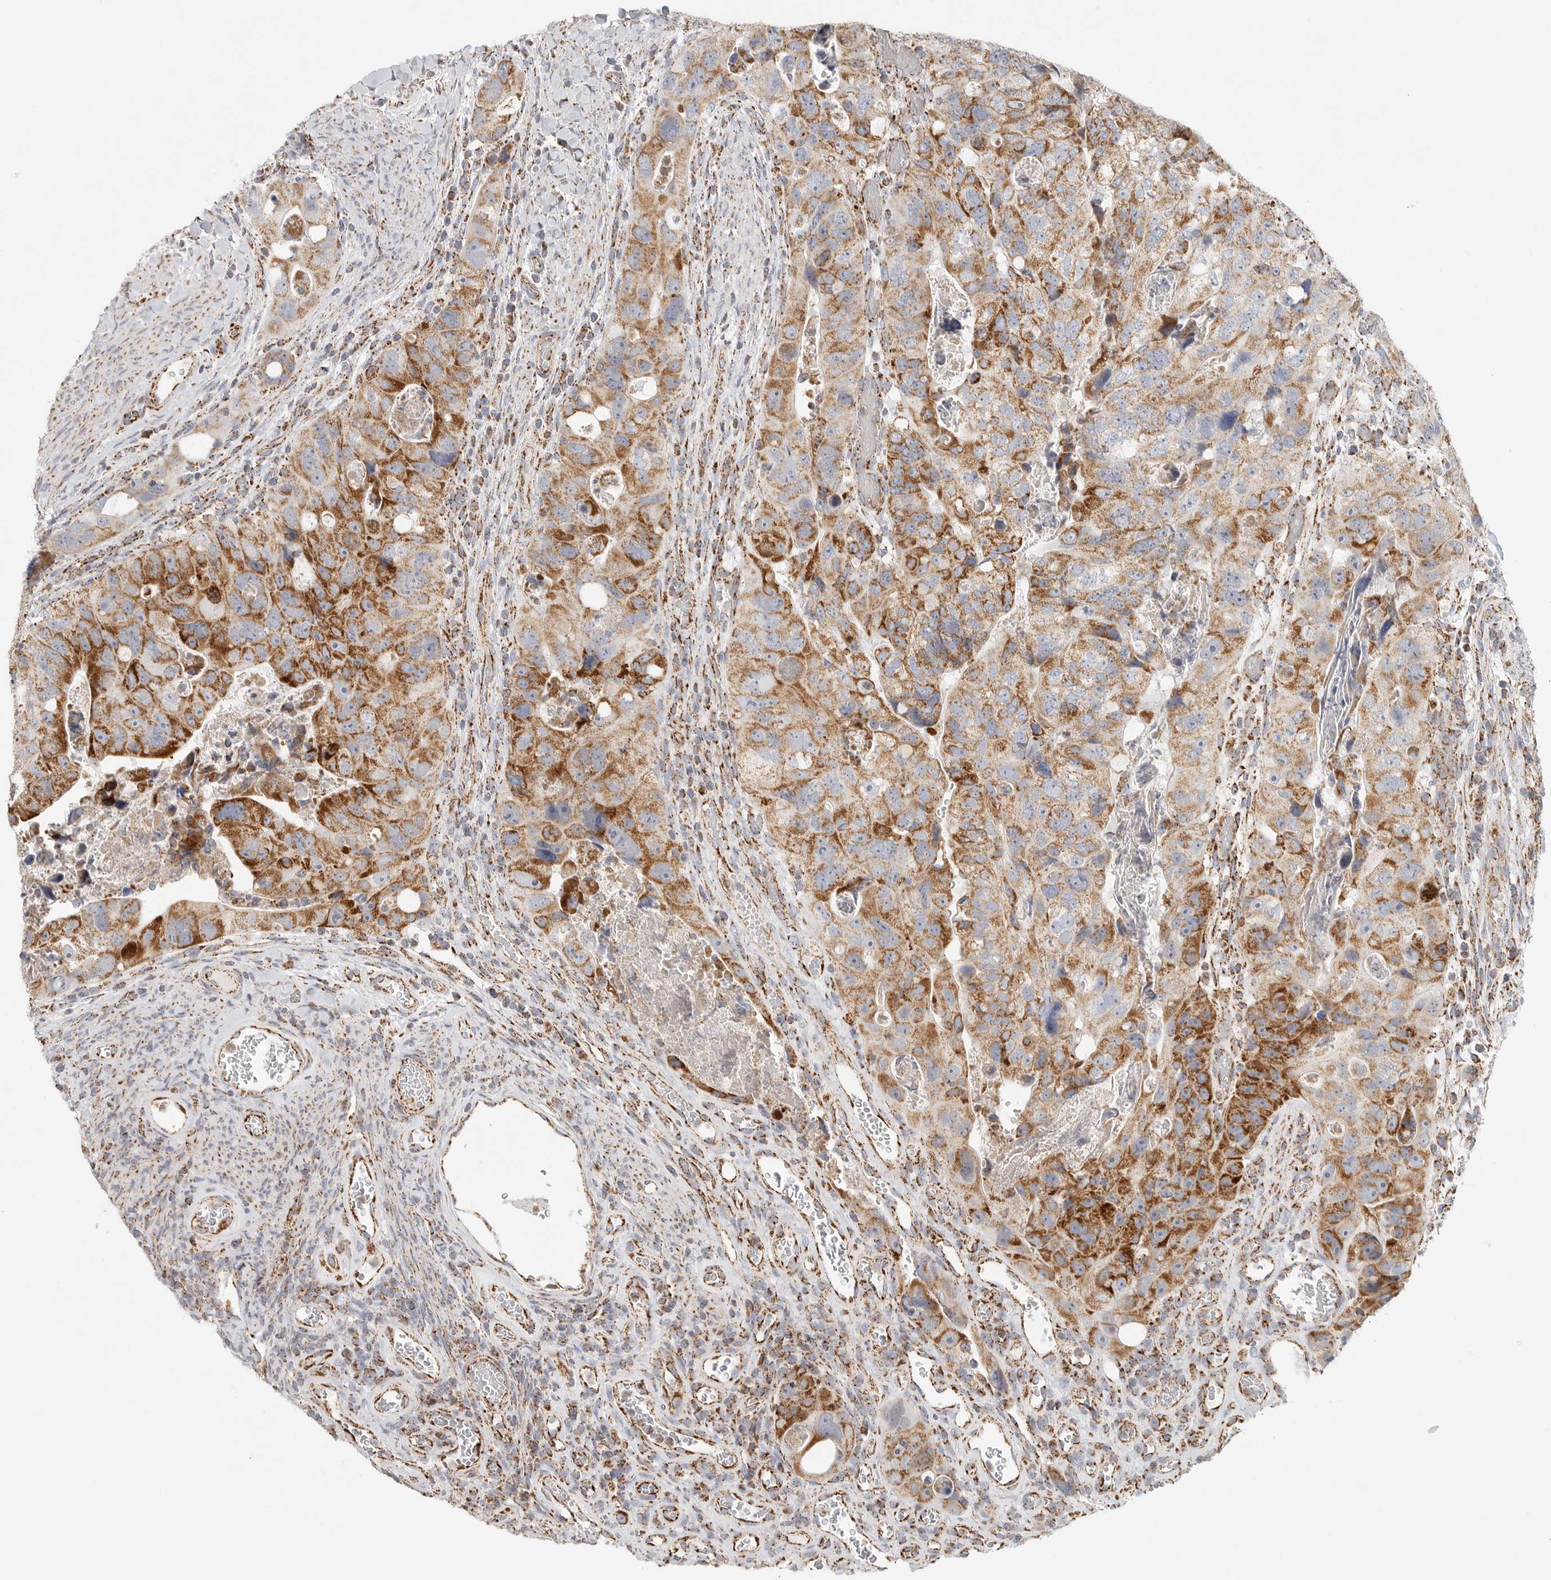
{"staining": {"intensity": "moderate", "quantity": ">75%", "location": "cytoplasmic/membranous"}, "tissue": "colorectal cancer", "cell_type": "Tumor cells", "image_type": "cancer", "snomed": [{"axis": "morphology", "description": "Adenocarcinoma, NOS"}, {"axis": "topography", "description": "Rectum"}], "caption": "DAB immunohistochemical staining of human adenocarcinoma (colorectal) reveals moderate cytoplasmic/membranous protein expression in approximately >75% of tumor cells.", "gene": "SLC25A26", "patient": {"sex": "male", "age": 59}}